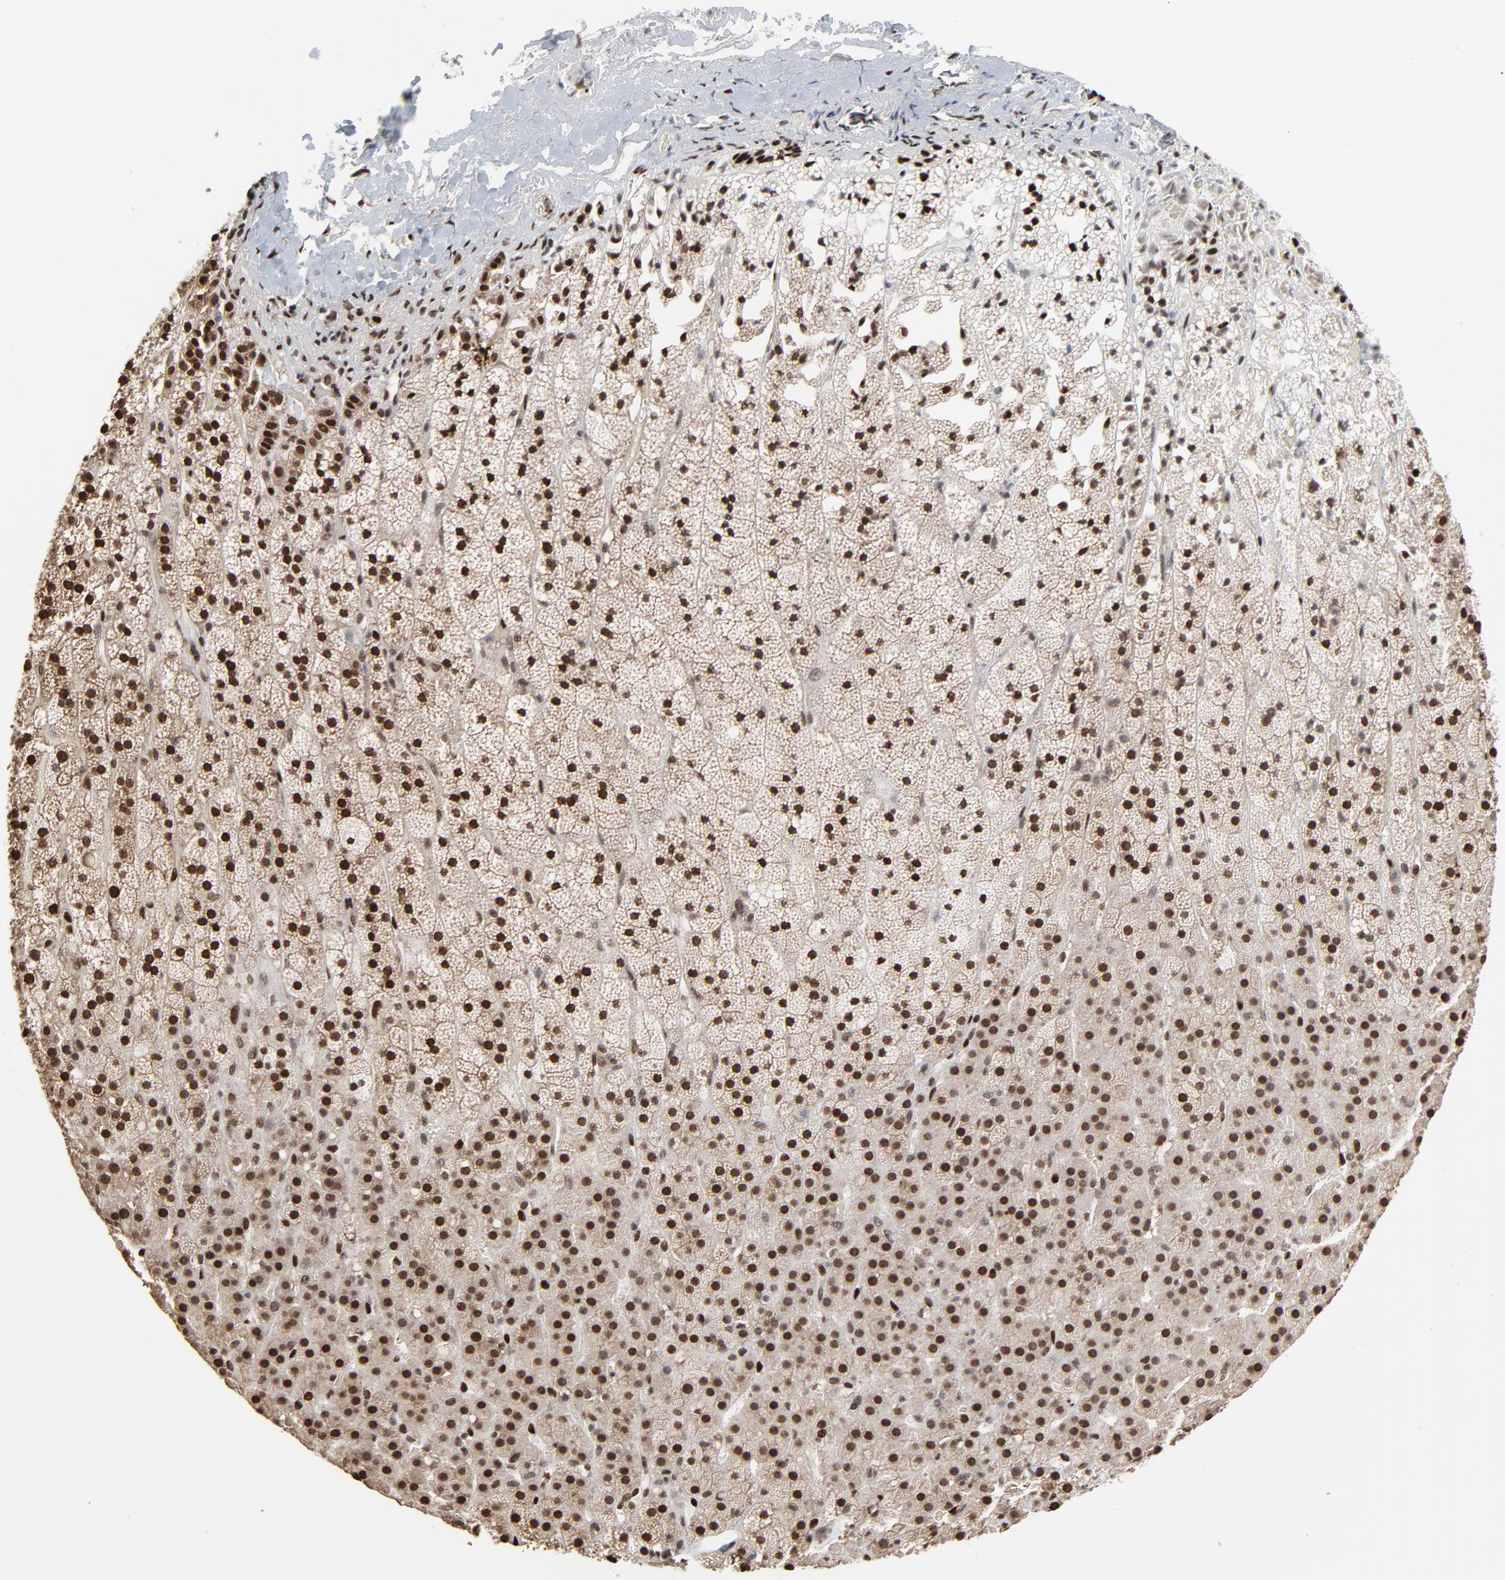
{"staining": {"intensity": "strong", "quantity": ">75%", "location": "cytoplasmic/membranous,nuclear"}, "tissue": "adrenal gland", "cell_type": "Glandular cells", "image_type": "normal", "snomed": [{"axis": "morphology", "description": "Normal tissue, NOS"}, {"axis": "topography", "description": "Adrenal gland"}], "caption": "IHC (DAB) staining of benign human adrenal gland displays strong cytoplasmic/membranous,nuclear protein positivity in about >75% of glandular cells.", "gene": "MEIS2", "patient": {"sex": "male", "age": 35}}